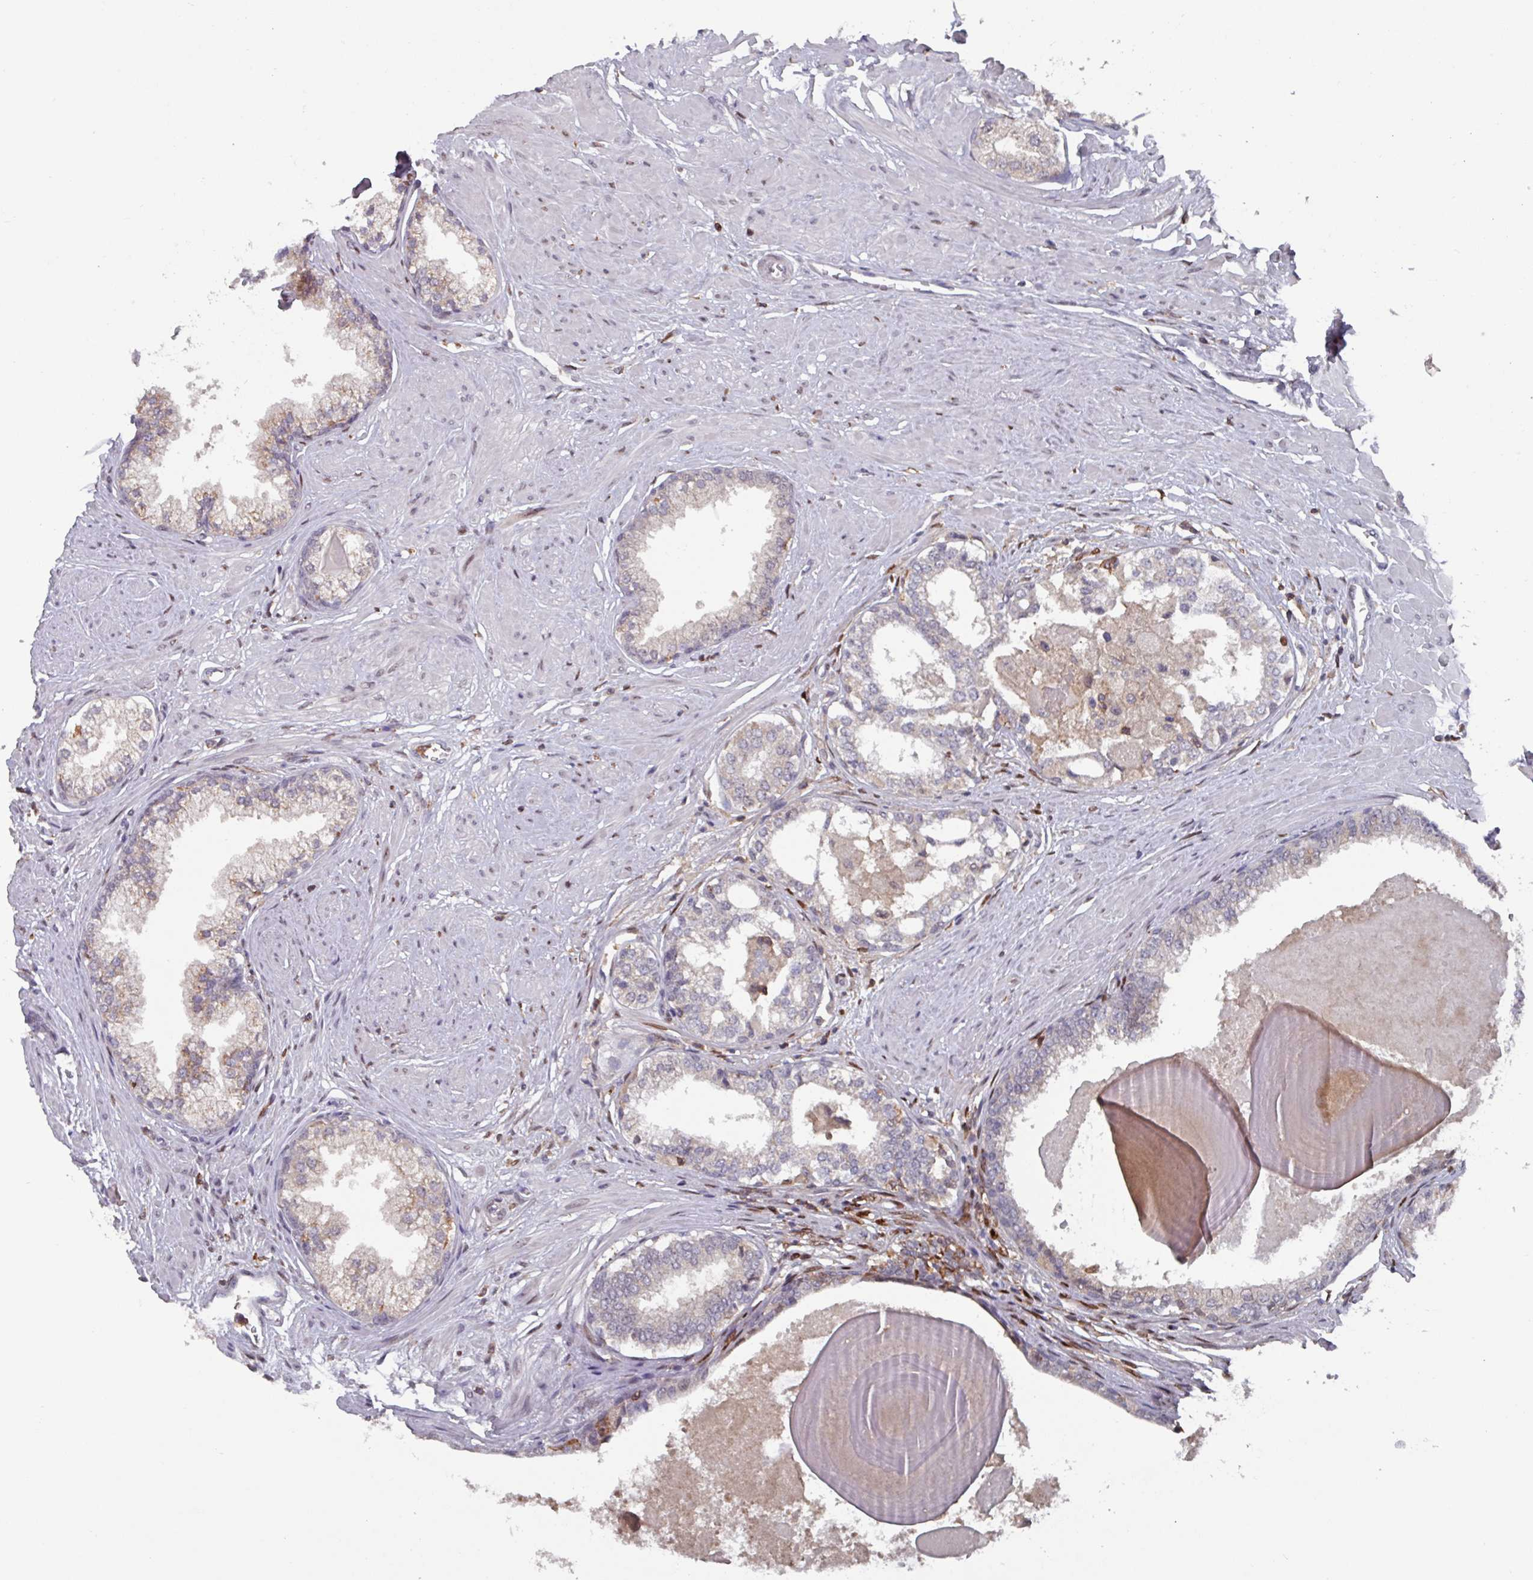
{"staining": {"intensity": "weak", "quantity": "25%-75%", "location": "cytoplasmic/membranous"}, "tissue": "prostate", "cell_type": "Glandular cells", "image_type": "normal", "snomed": [{"axis": "morphology", "description": "Normal tissue, NOS"}, {"axis": "topography", "description": "Prostate"}], "caption": "DAB immunohistochemical staining of benign human prostate demonstrates weak cytoplasmic/membranous protein expression in approximately 25%-75% of glandular cells. (Brightfield microscopy of DAB IHC at high magnification).", "gene": "PRRX1", "patient": {"sex": "male", "age": 57}}